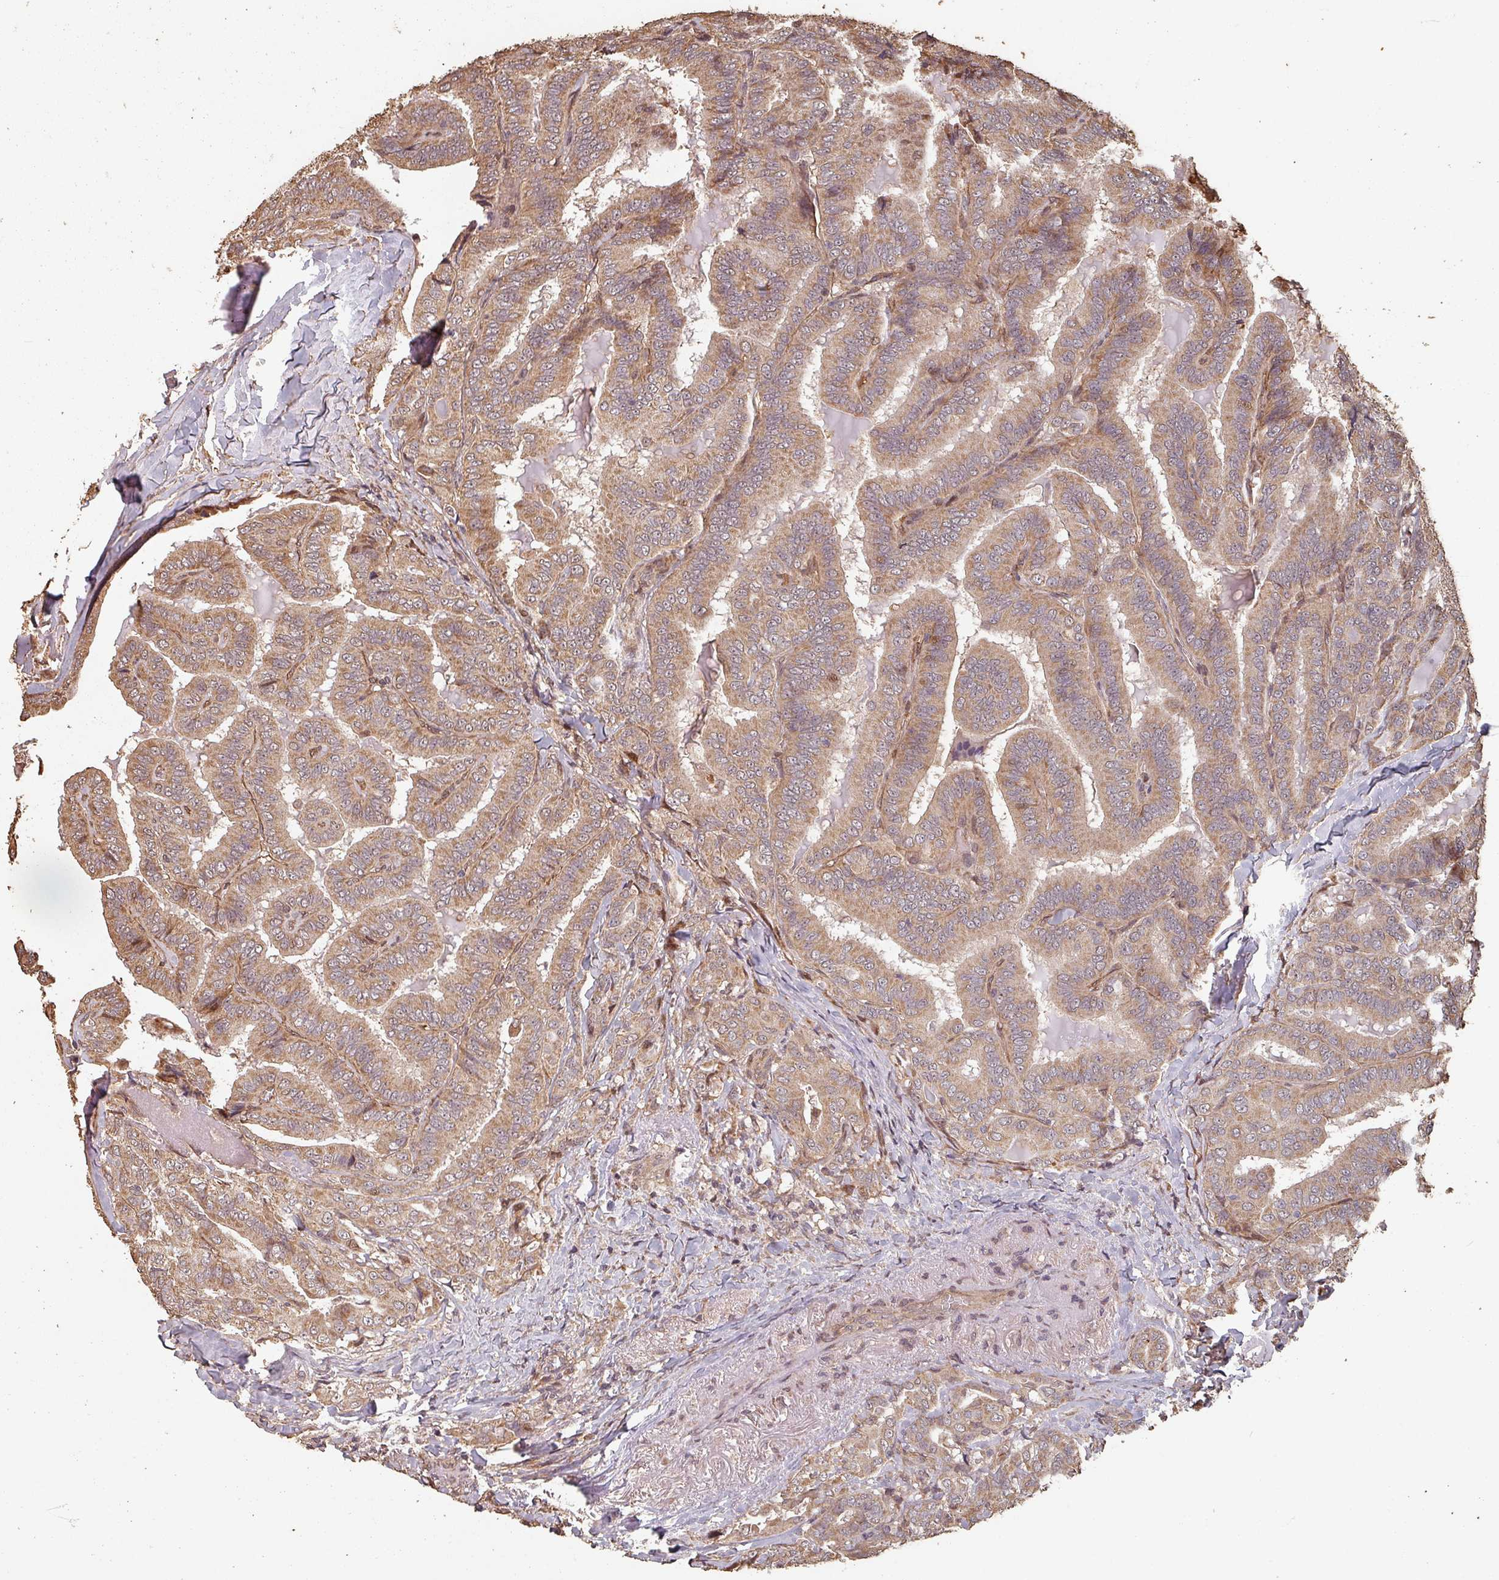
{"staining": {"intensity": "moderate", "quantity": ">75%", "location": "cytoplasmic/membranous,nuclear"}, "tissue": "thyroid cancer", "cell_type": "Tumor cells", "image_type": "cancer", "snomed": [{"axis": "morphology", "description": "Papillary adenocarcinoma, NOS"}, {"axis": "topography", "description": "Thyroid gland"}], "caption": "High-magnification brightfield microscopy of papillary adenocarcinoma (thyroid) stained with DAB (brown) and counterstained with hematoxylin (blue). tumor cells exhibit moderate cytoplasmic/membranous and nuclear expression is identified in approximately>75% of cells.", "gene": "EID1", "patient": {"sex": "male", "age": 61}}